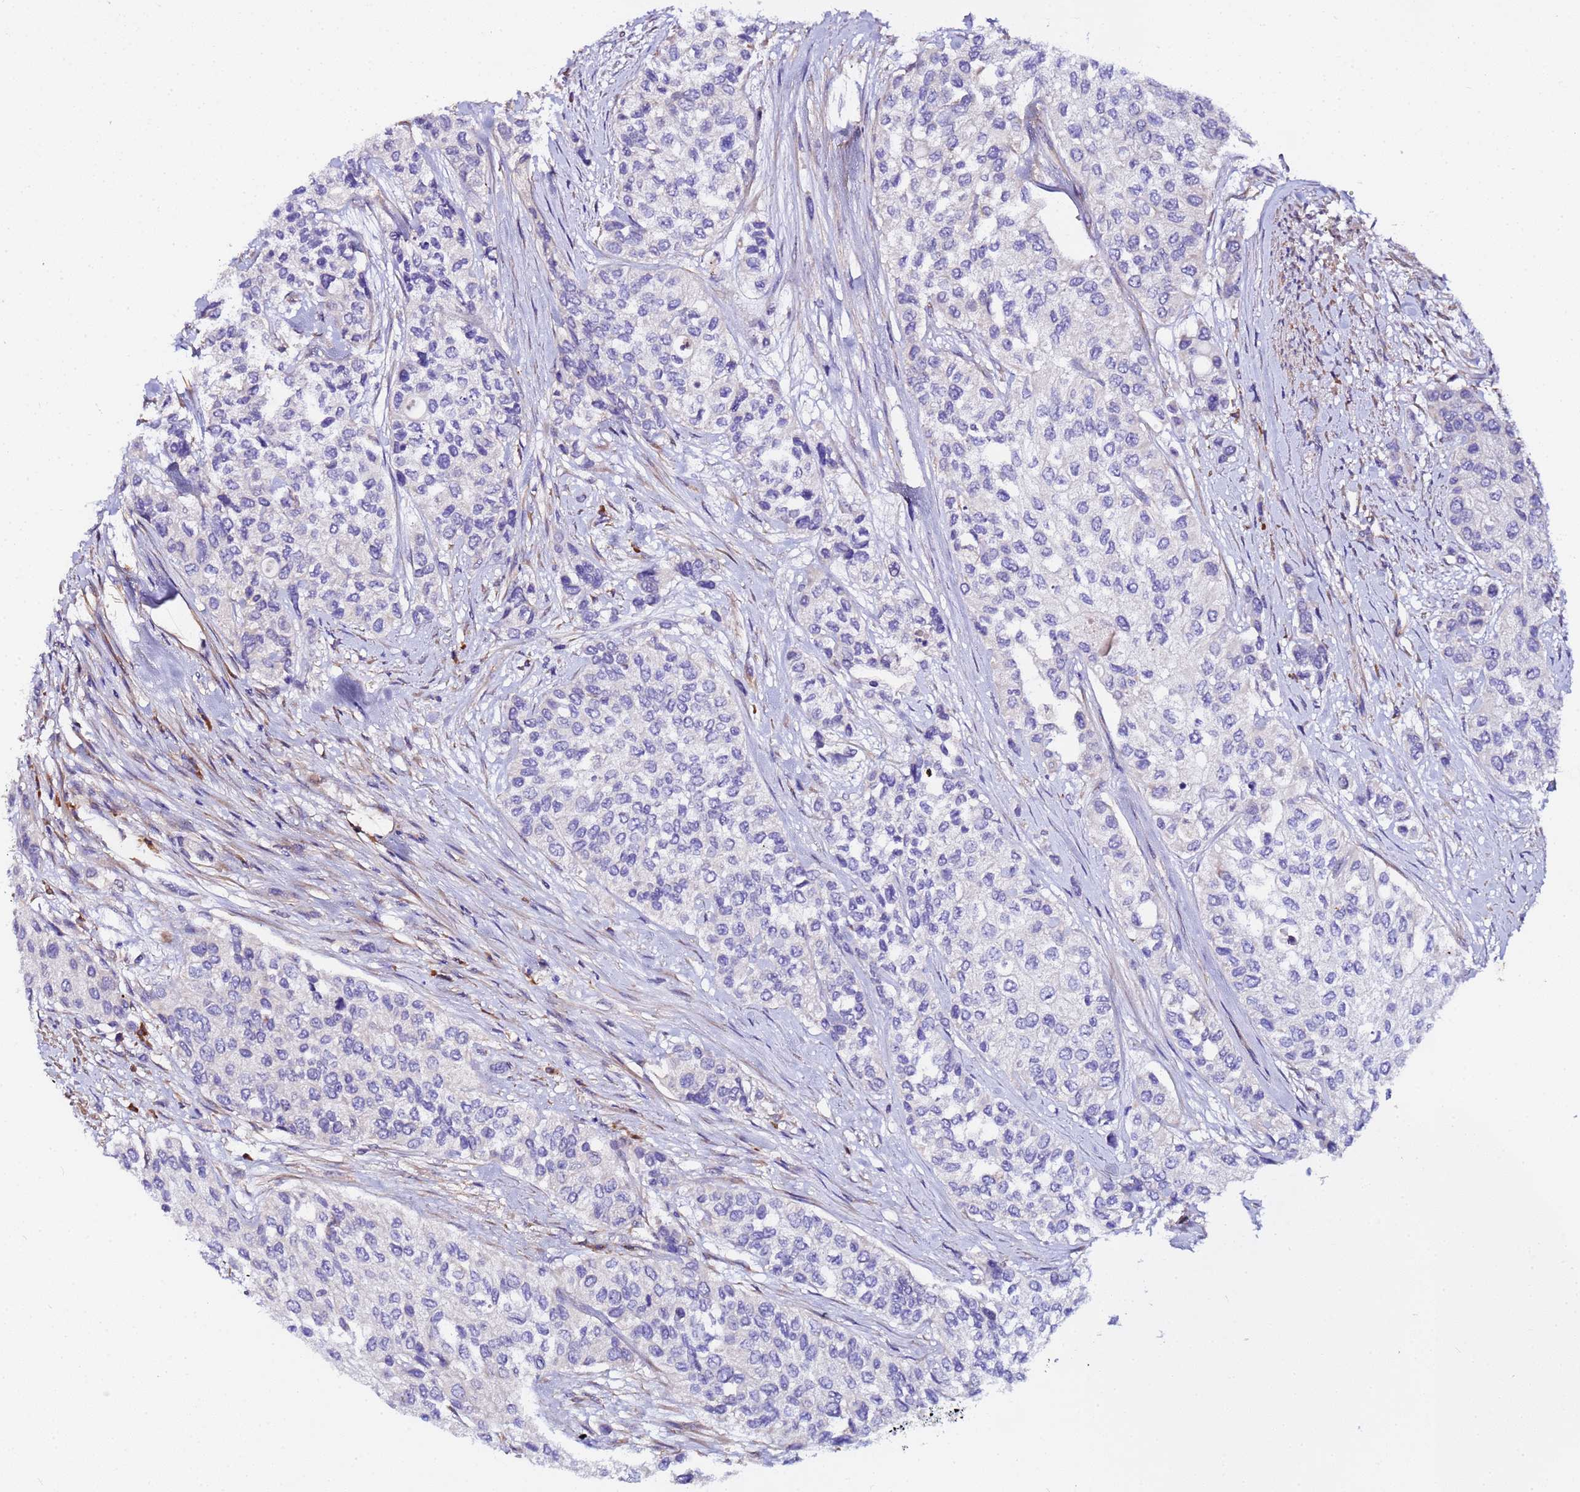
{"staining": {"intensity": "negative", "quantity": "none", "location": "none"}, "tissue": "urothelial cancer", "cell_type": "Tumor cells", "image_type": "cancer", "snomed": [{"axis": "morphology", "description": "Normal tissue, NOS"}, {"axis": "morphology", "description": "Urothelial carcinoma, High grade"}, {"axis": "topography", "description": "Vascular tissue"}, {"axis": "topography", "description": "Urinary bladder"}], "caption": "Immunohistochemistry (IHC) of urothelial carcinoma (high-grade) shows no staining in tumor cells. Nuclei are stained in blue.", "gene": "JRKL", "patient": {"sex": "female", "age": 56}}